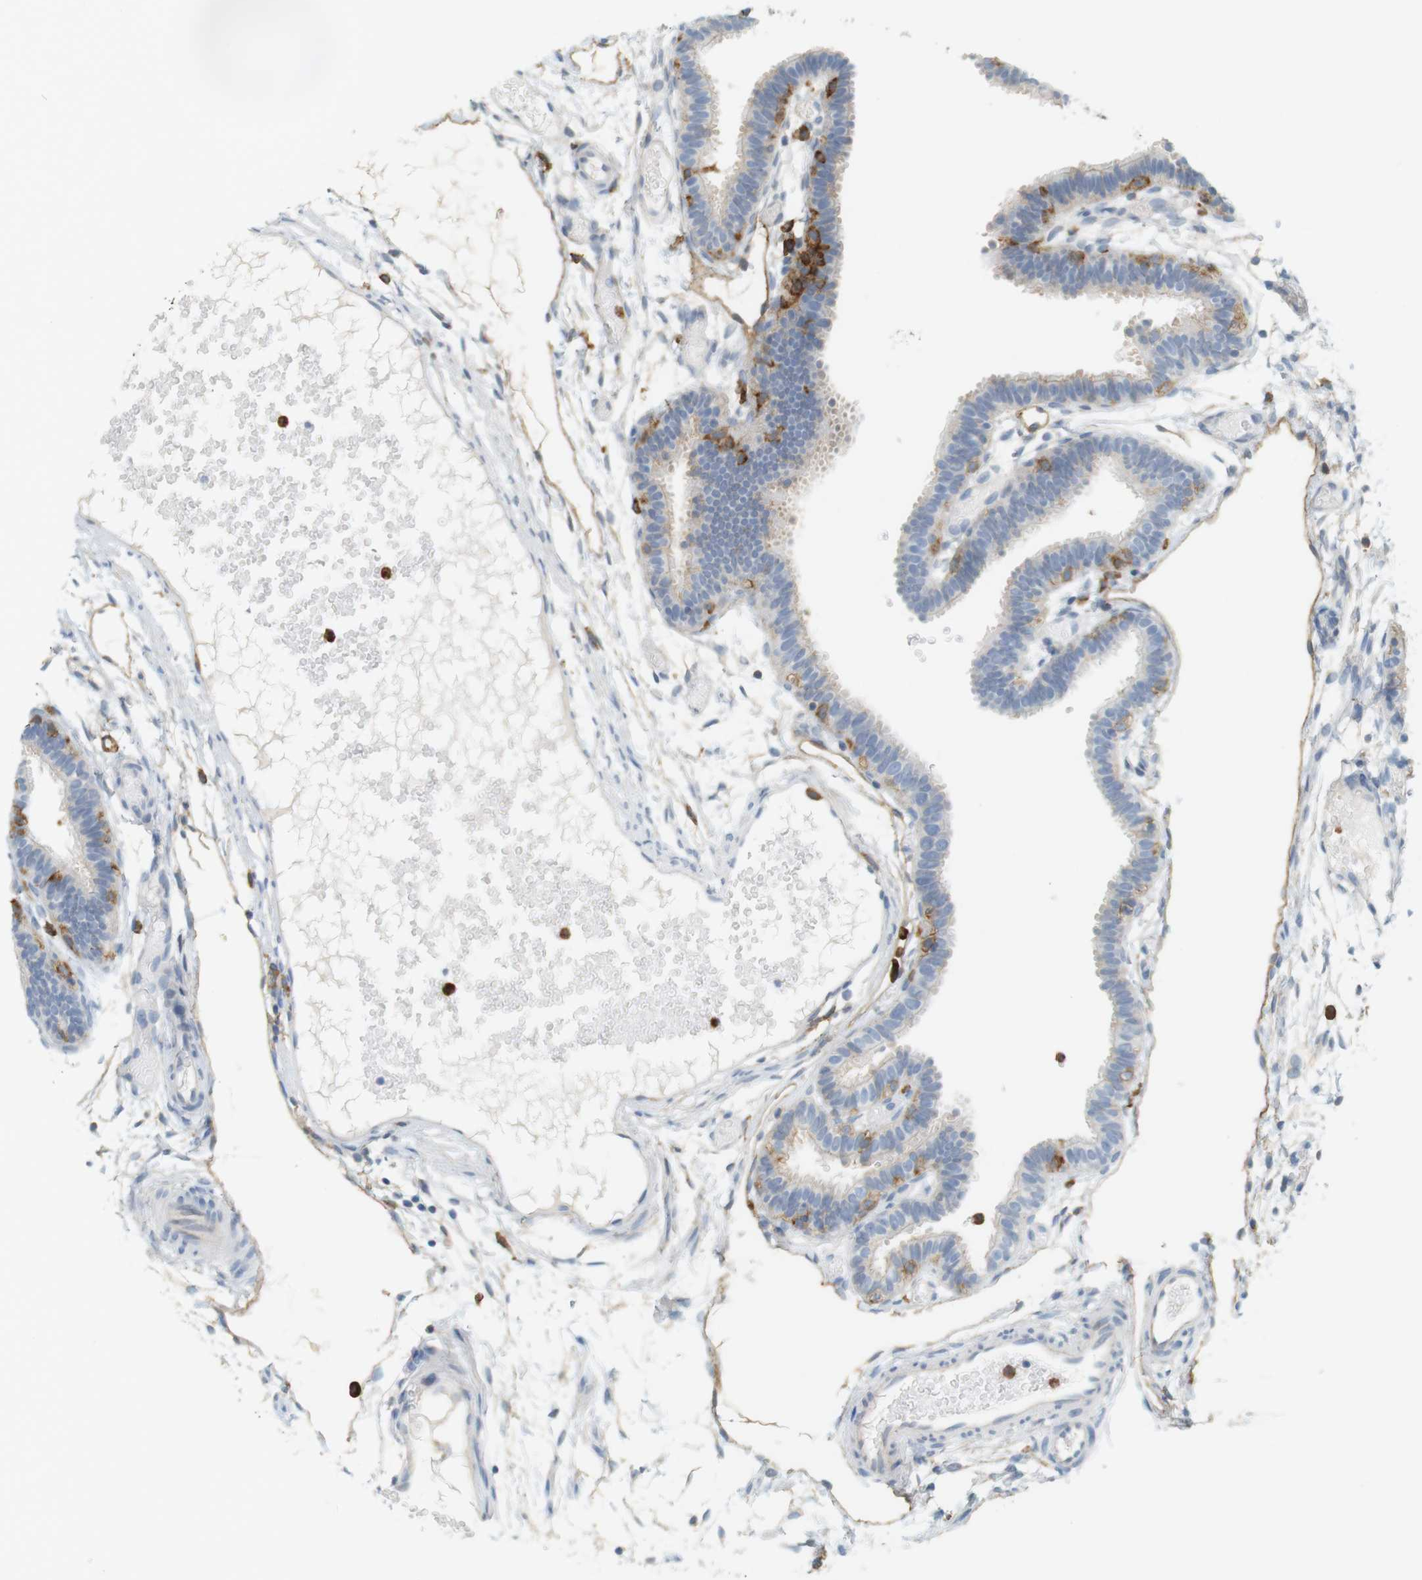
{"staining": {"intensity": "negative", "quantity": "none", "location": "none"}, "tissue": "fallopian tube", "cell_type": "Glandular cells", "image_type": "normal", "snomed": [{"axis": "morphology", "description": "Normal tissue, NOS"}, {"axis": "topography", "description": "Fallopian tube"}], "caption": "The photomicrograph demonstrates no staining of glandular cells in normal fallopian tube.", "gene": "SIRPA", "patient": {"sex": "female", "age": 29}}